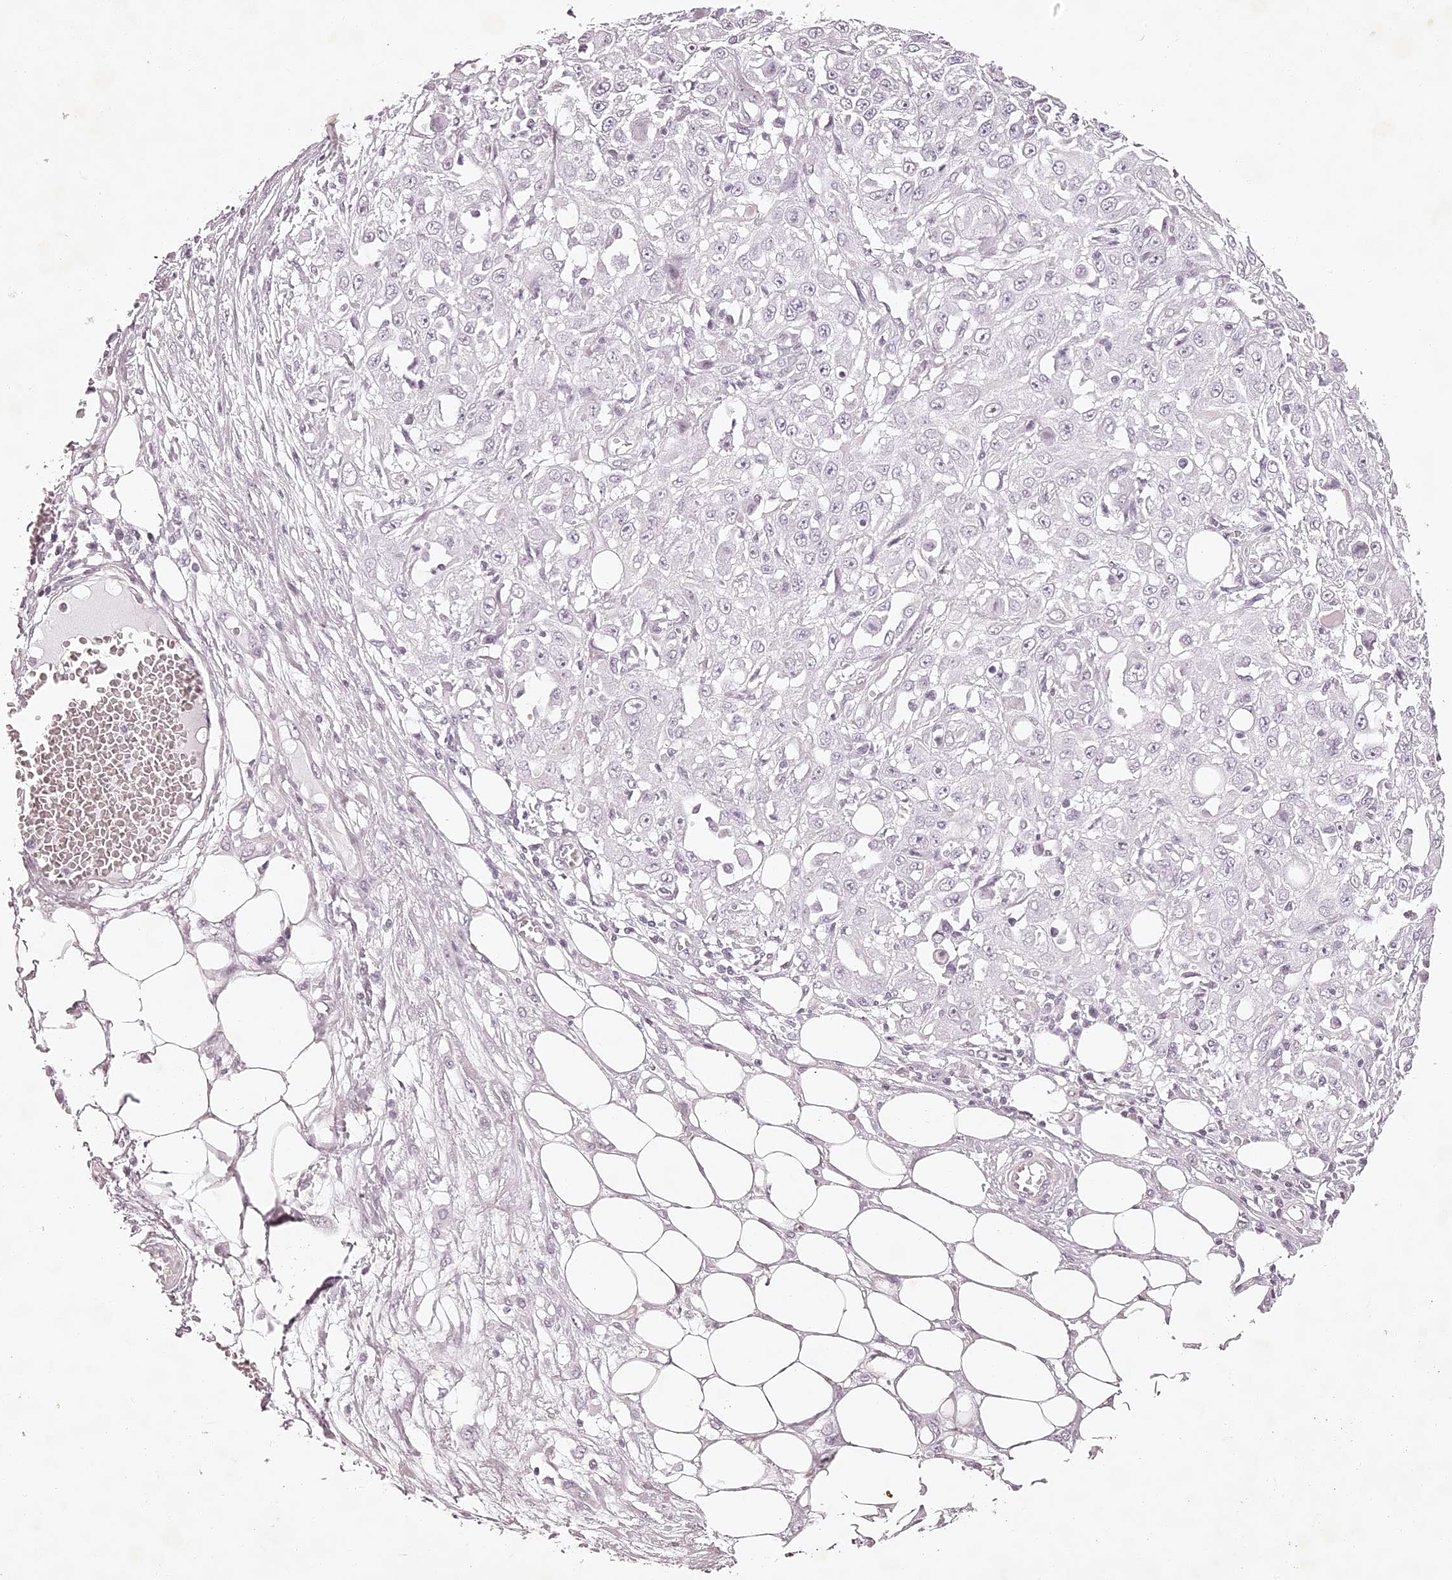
{"staining": {"intensity": "negative", "quantity": "none", "location": "none"}, "tissue": "skin cancer", "cell_type": "Tumor cells", "image_type": "cancer", "snomed": [{"axis": "morphology", "description": "Squamous cell carcinoma, NOS"}, {"axis": "morphology", "description": "Squamous cell carcinoma, metastatic, NOS"}, {"axis": "topography", "description": "Skin"}, {"axis": "topography", "description": "Lymph node"}], "caption": "The histopathology image demonstrates no significant expression in tumor cells of skin cancer.", "gene": "ELAPOR1", "patient": {"sex": "male", "age": 75}}